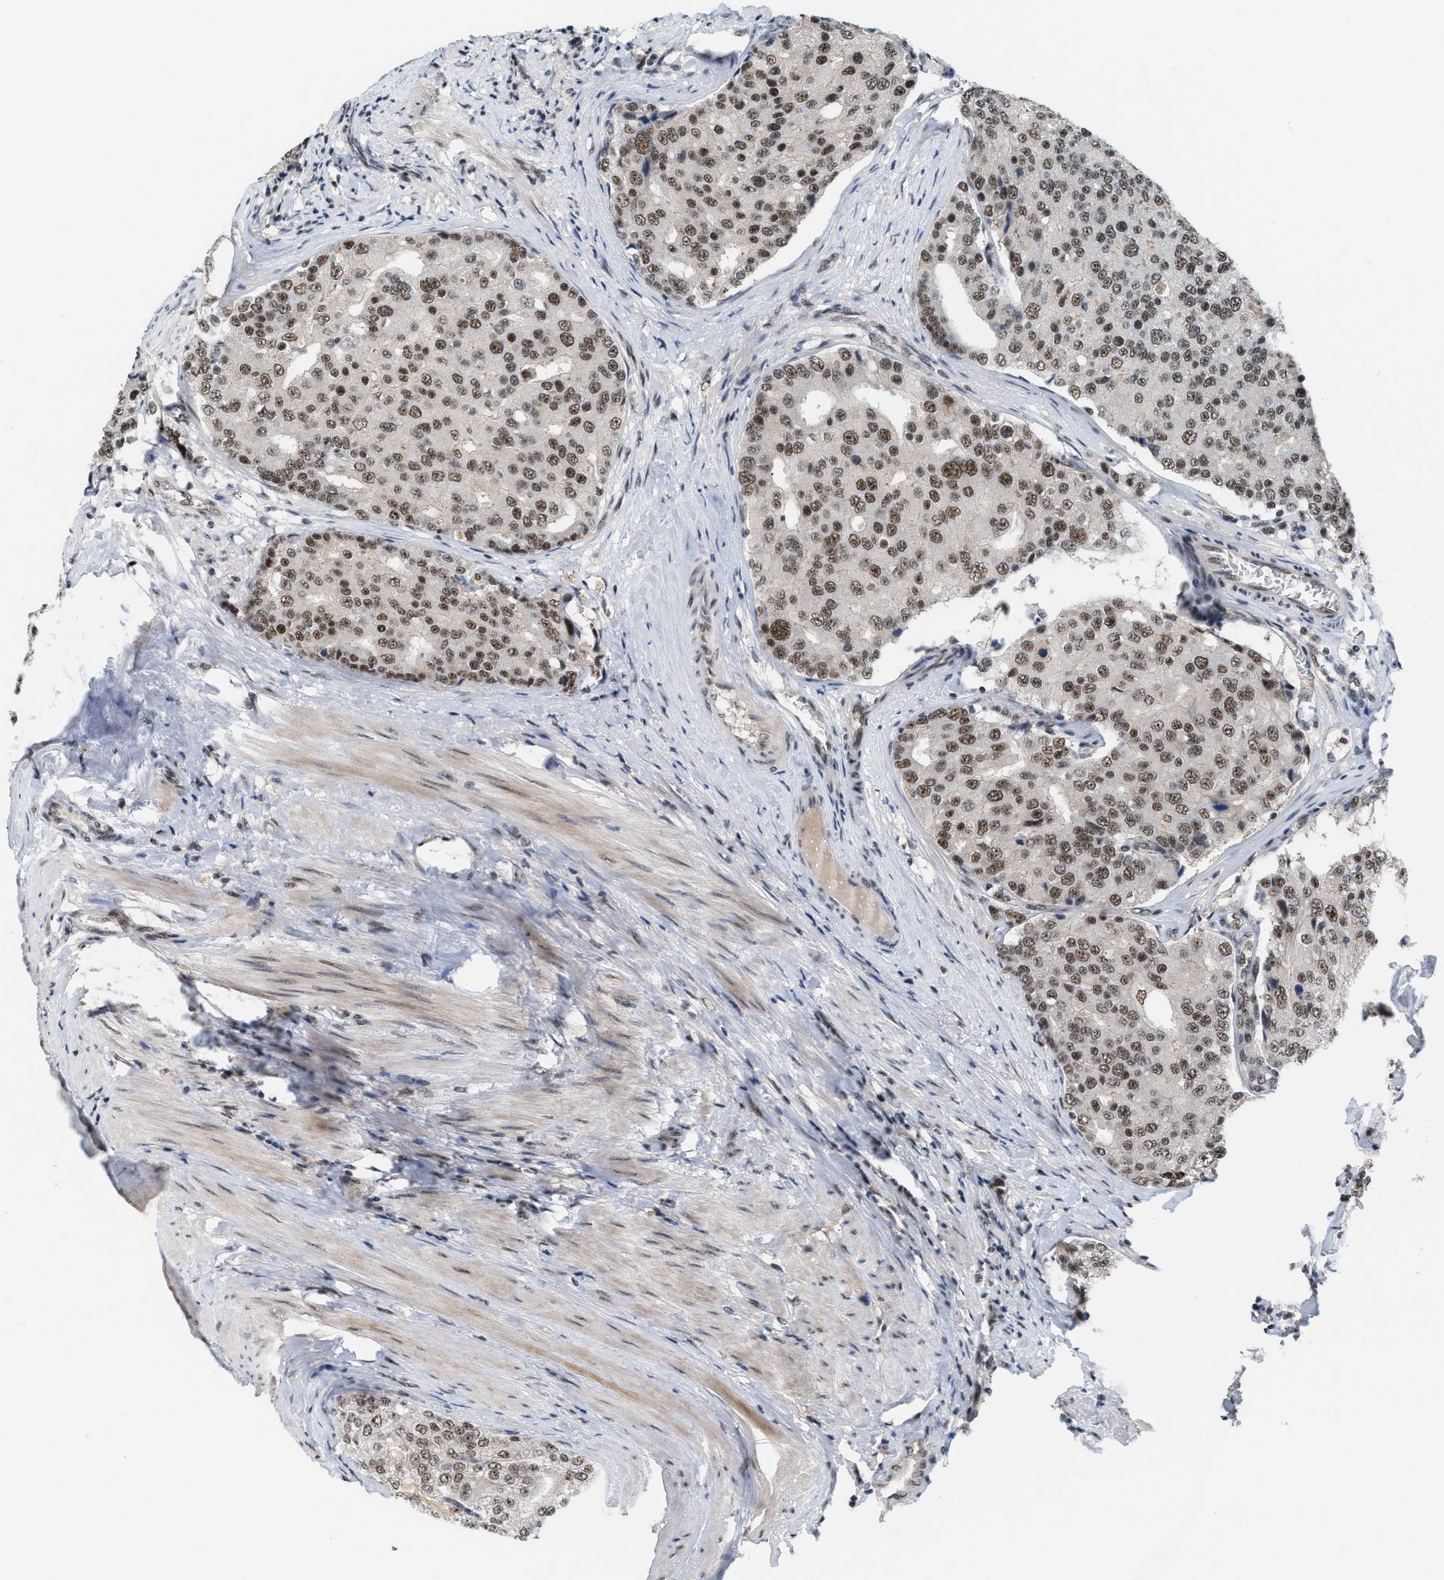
{"staining": {"intensity": "moderate", "quantity": ">75%", "location": "nuclear"}, "tissue": "prostate cancer", "cell_type": "Tumor cells", "image_type": "cancer", "snomed": [{"axis": "morphology", "description": "Adenocarcinoma, High grade"}, {"axis": "topography", "description": "Prostate"}], "caption": "This photomicrograph displays IHC staining of prostate cancer (high-grade adenocarcinoma), with medium moderate nuclear staining in approximately >75% of tumor cells.", "gene": "PRPF4", "patient": {"sex": "male", "age": 50}}